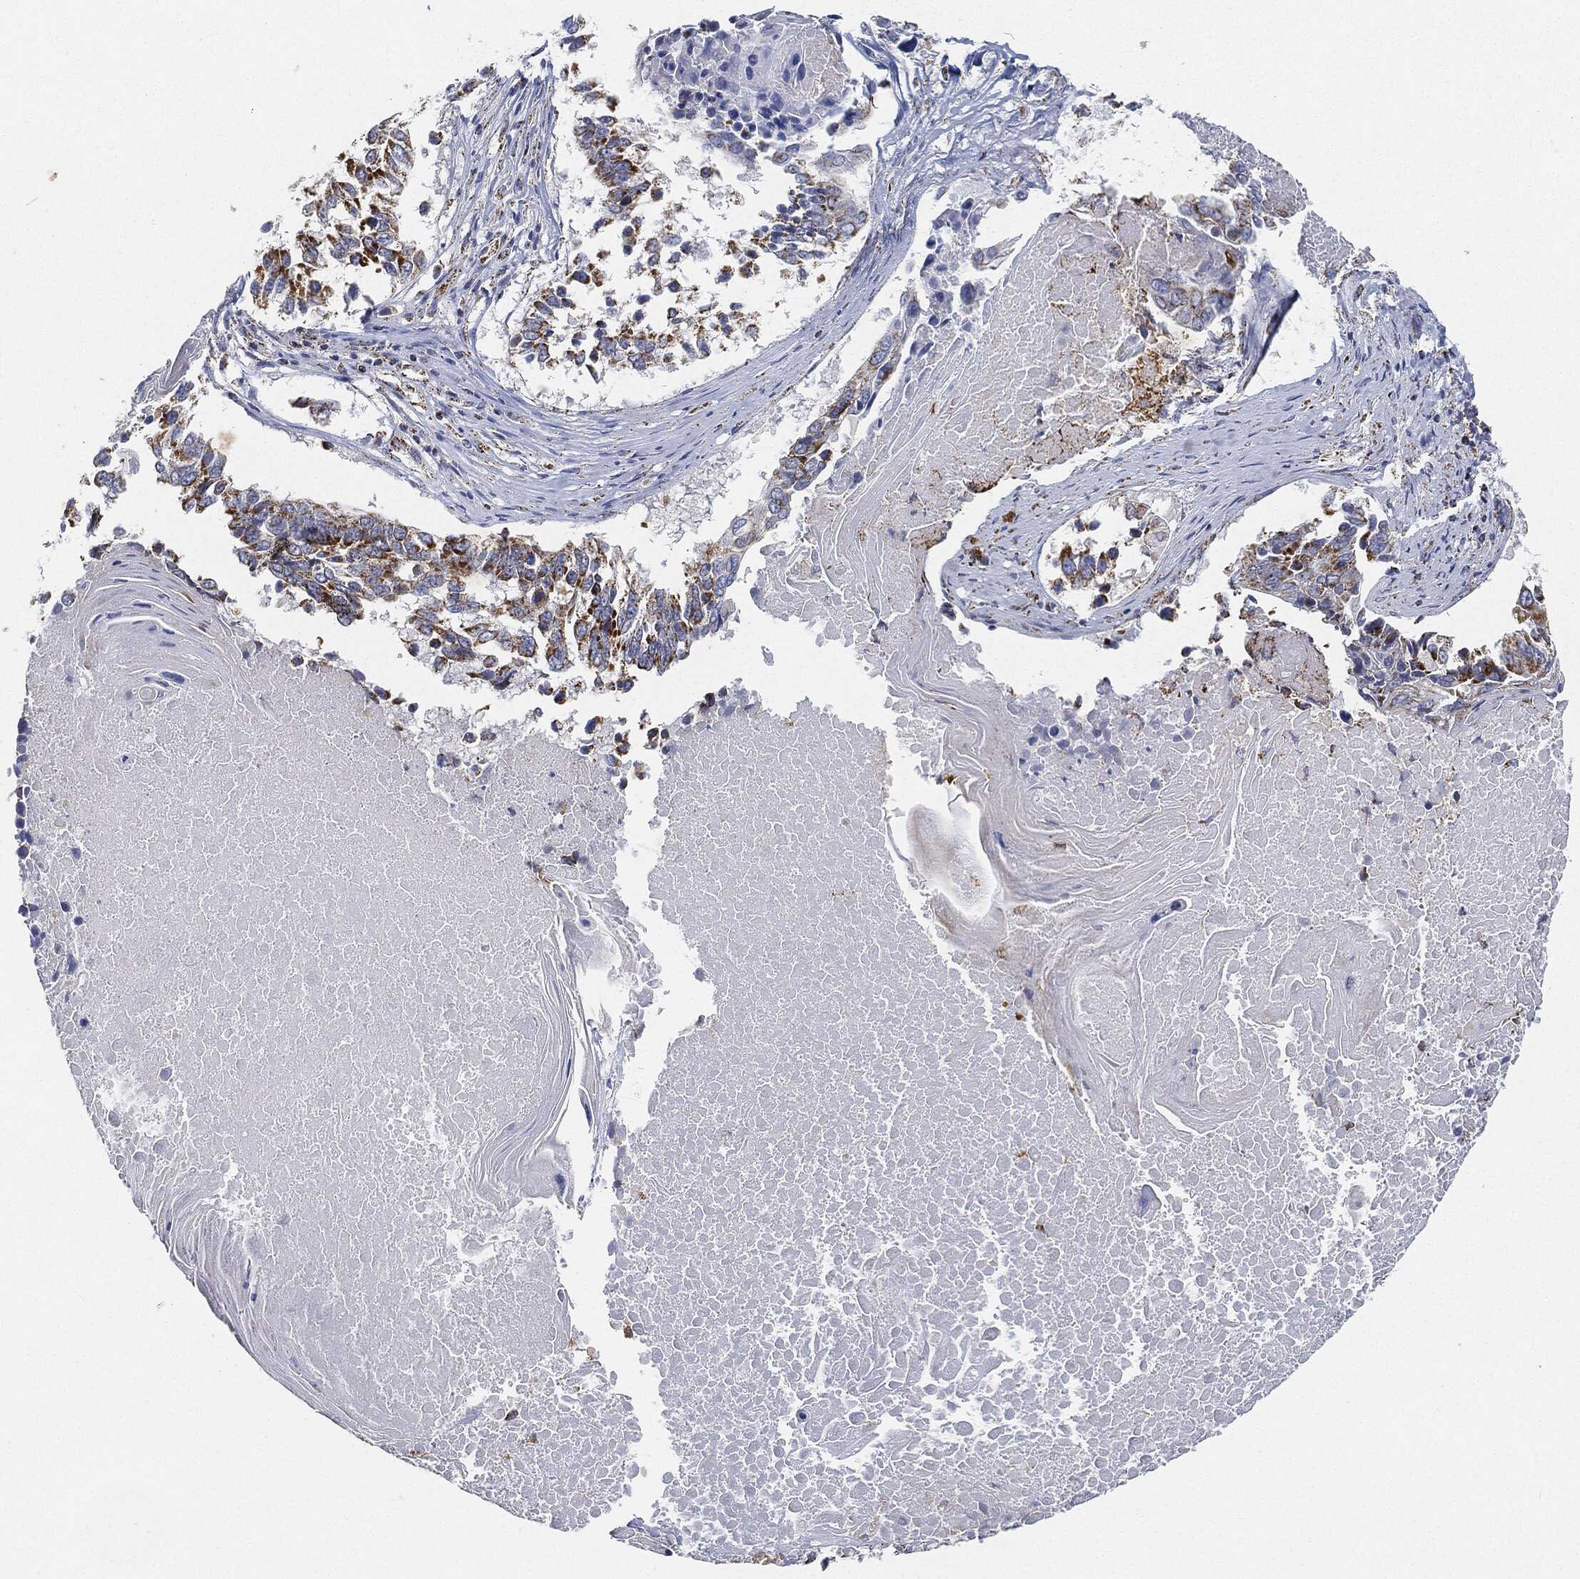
{"staining": {"intensity": "strong", "quantity": ">75%", "location": "cytoplasmic/membranous"}, "tissue": "lung cancer", "cell_type": "Tumor cells", "image_type": "cancer", "snomed": [{"axis": "morphology", "description": "Squamous cell carcinoma, NOS"}, {"axis": "topography", "description": "Lung"}], "caption": "Lung cancer stained for a protein reveals strong cytoplasmic/membranous positivity in tumor cells. The staining was performed using DAB (3,3'-diaminobenzidine), with brown indicating positive protein expression. Nuclei are stained blue with hematoxylin.", "gene": "CAPN15", "patient": {"sex": "male", "age": 73}}